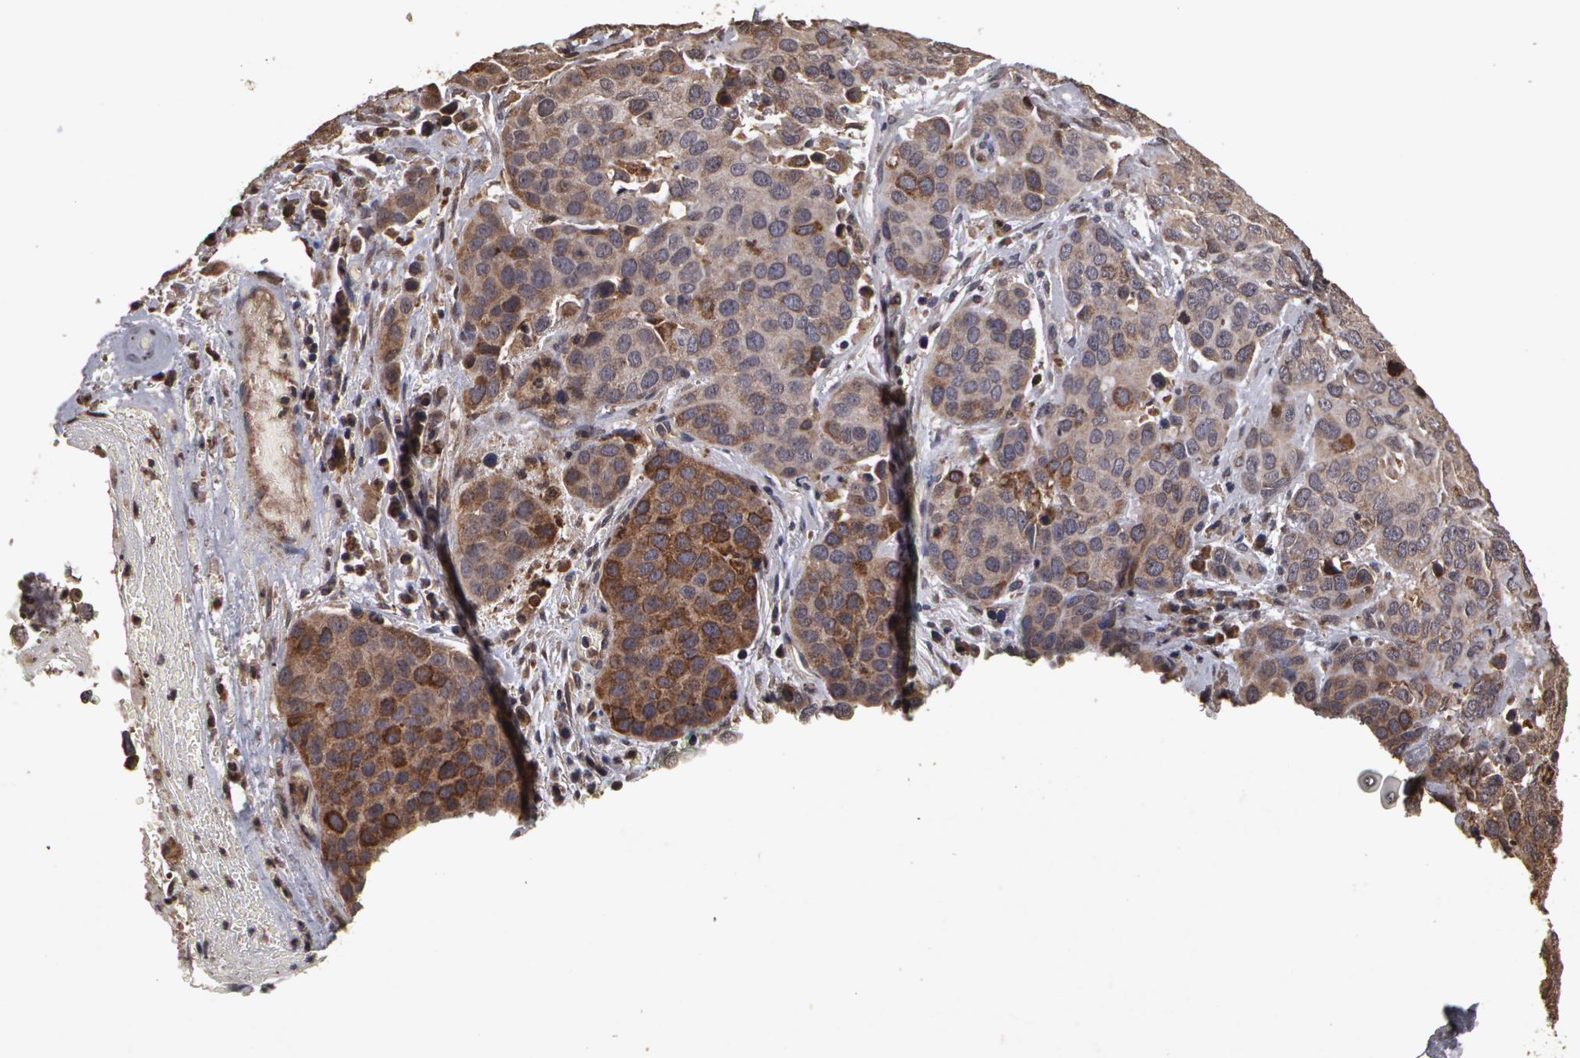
{"staining": {"intensity": "weak", "quantity": ">75%", "location": "cytoplasmic/membranous"}, "tissue": "cervical cancer", "cell_type": "Tumor cells", "image_type": "cancer", "snomed": [{"axis": "morphology", "description": "Squamous cell carcinoma, NOS"}, {"axis": "topography", "description": "Cervix"}], "caption": "This photomicrograph reveals cervical squamous cell carcinoma stained with immunohistochemistry (IHC) to label a protein in brown. The cytoplasmic/membranous of tumor cells show weak positivity for the protein. Nuclei are counter-stained blue.", "gene": "CALR", "patient": {"sex": "female", "age": 54}}